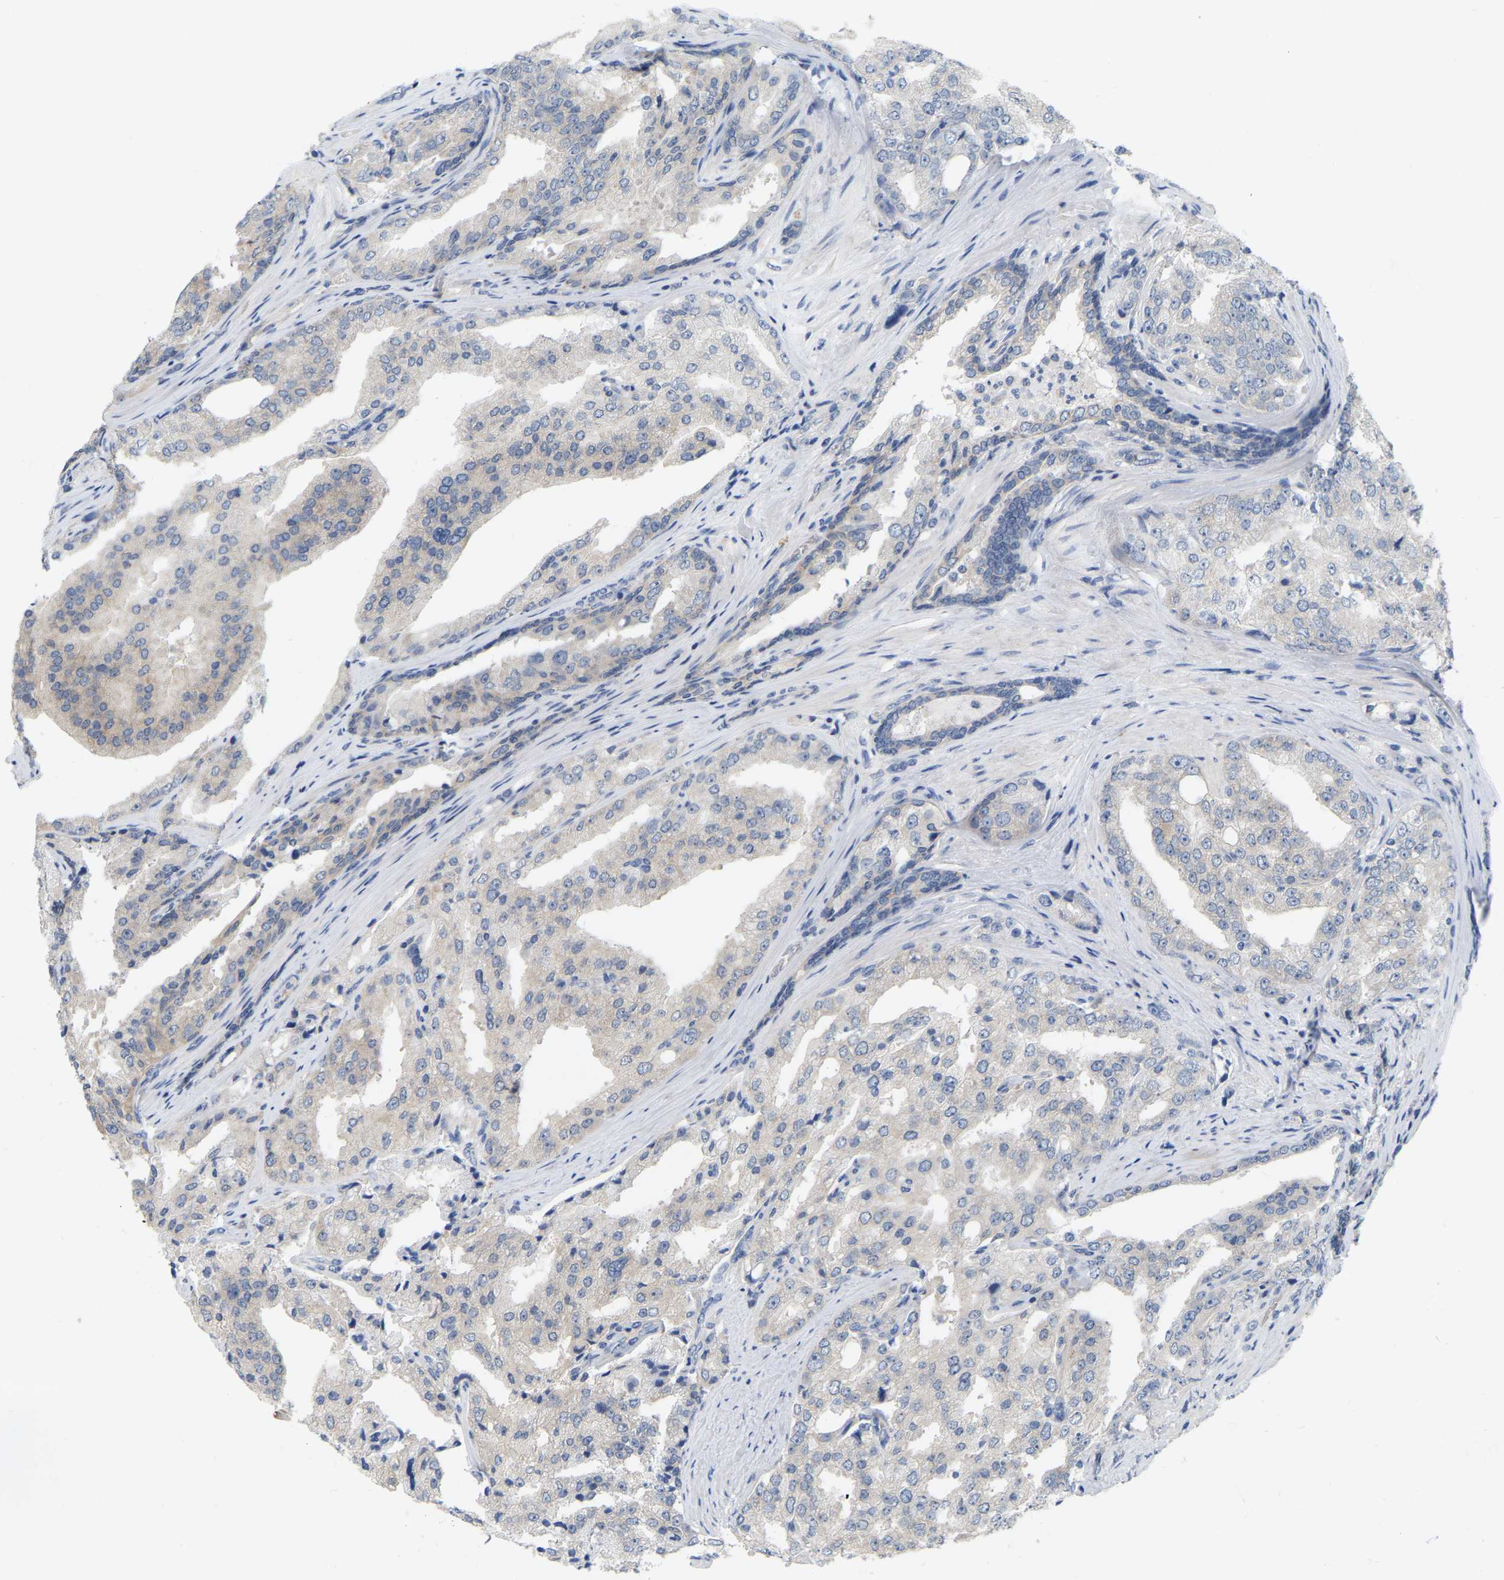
{"staining": {"intensity": "negative", "quantity": "none", "location": "none"}, "tissue": "prostate cancer", "cell_type": "Tumor cells", "image_type": "cancer", "snomed": [{"axis": "morphology", "description": "Adenocarcinoma, High grade"}, {"axis": "topography", "description": "Prostate"}], "caption": "A photomicrograph of prostate adenocarcinoma (high-grade) stained for a protein shows no brown staining in tumor cells.", "gene": "WIPI2", "patient": {"sex": "male", "age": 50}}